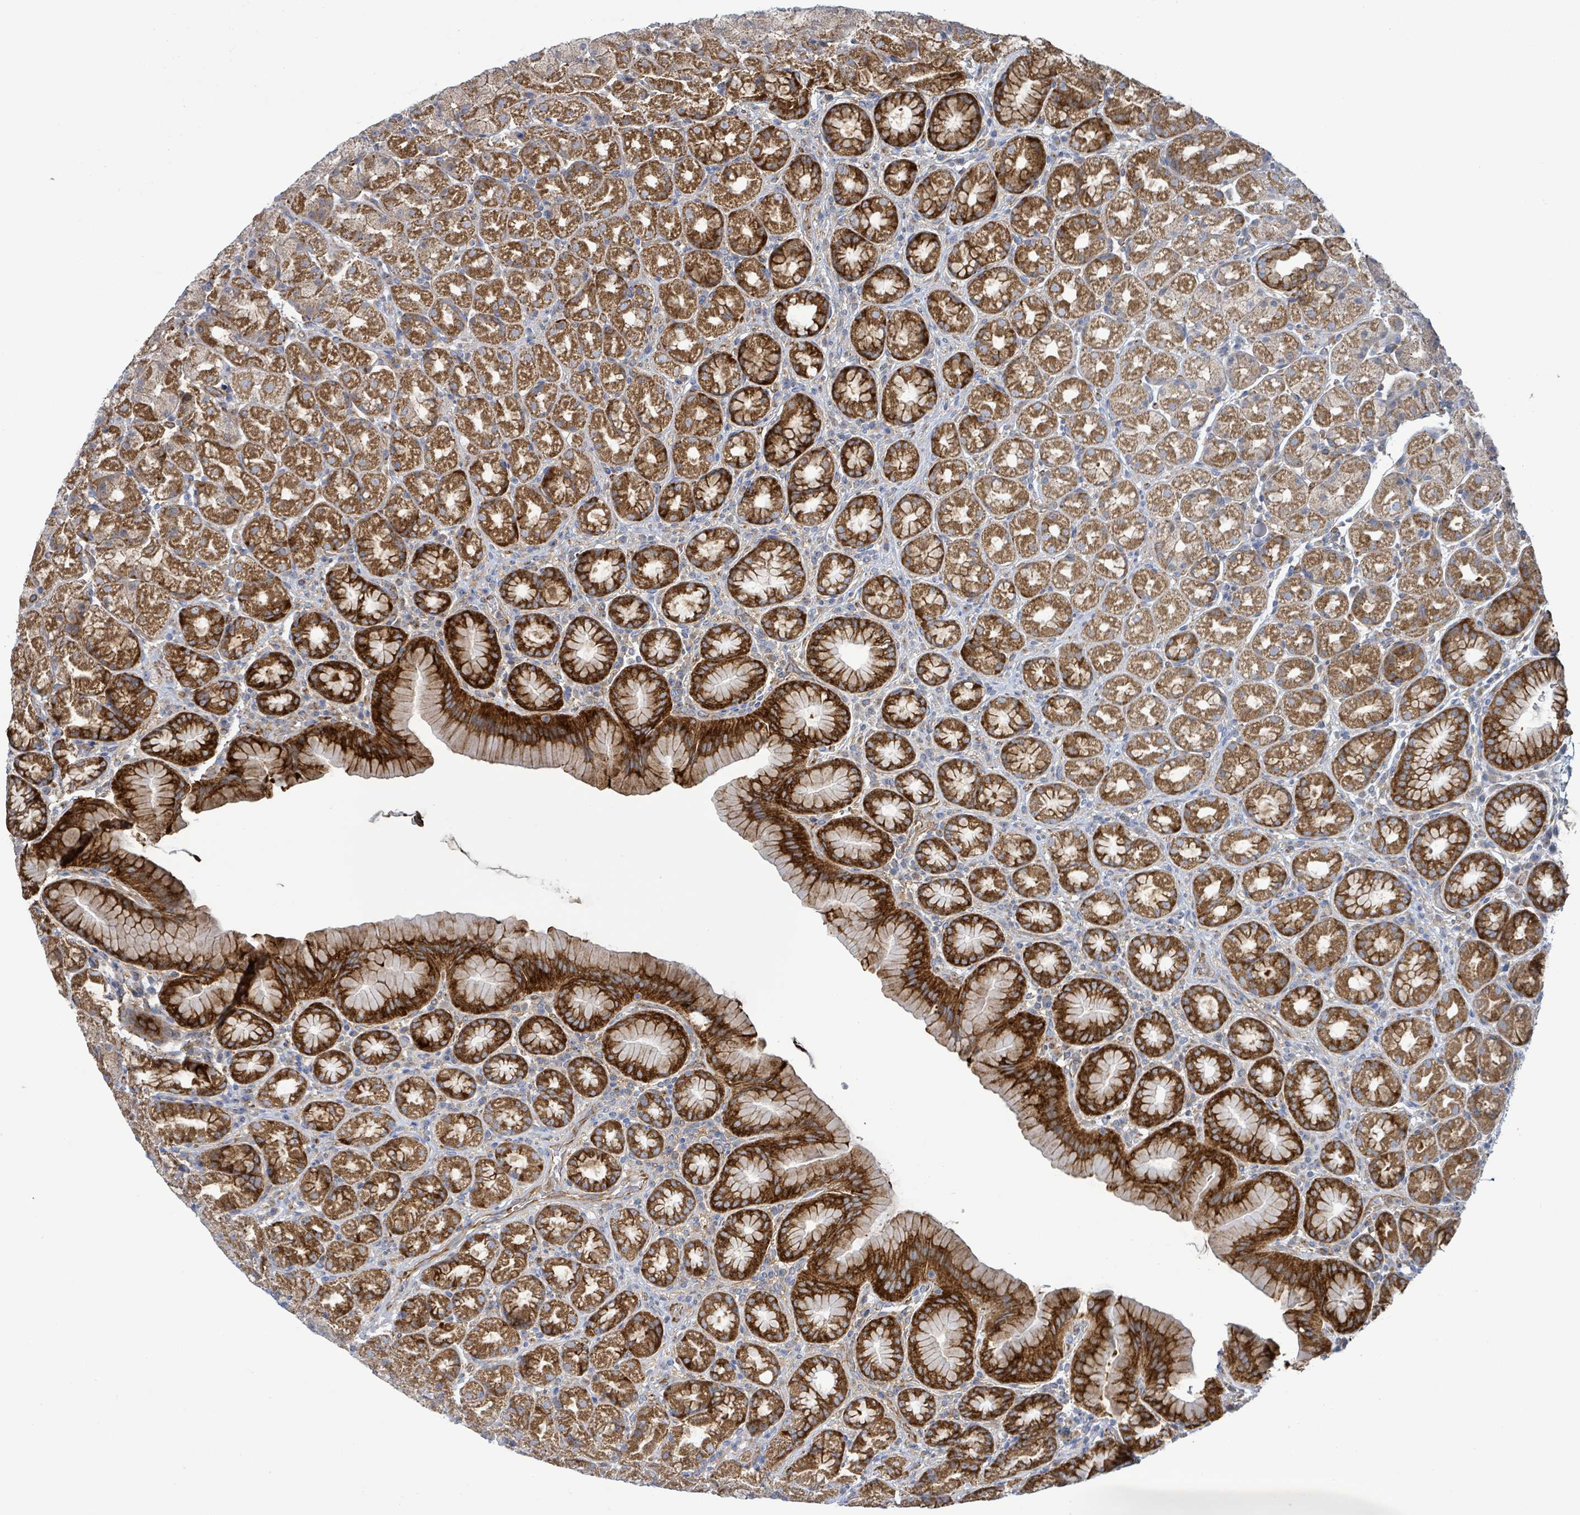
{"staining": {"intensity": "strong", "quantity": ">75%", "location": "cytoplasmic/membranous"}, "tissue": "stomach", "cell_type": "Glandular cells", "image_type": "normal", "snomed": [{"axis": "morphology", "description": "Normal tissue, NOS"}, {"axis": "topography", "description": "Stomach, upper"}, {"axis": "topography", "description": "Stomach"}], "caption": "Human stomach stained for a protein (brown) reveals strong cytoplasmic/membranous positive expression in about >75% of glandular cells.", "gene": "EGFL7", "patient": {"sex": "male", "age": 68}}